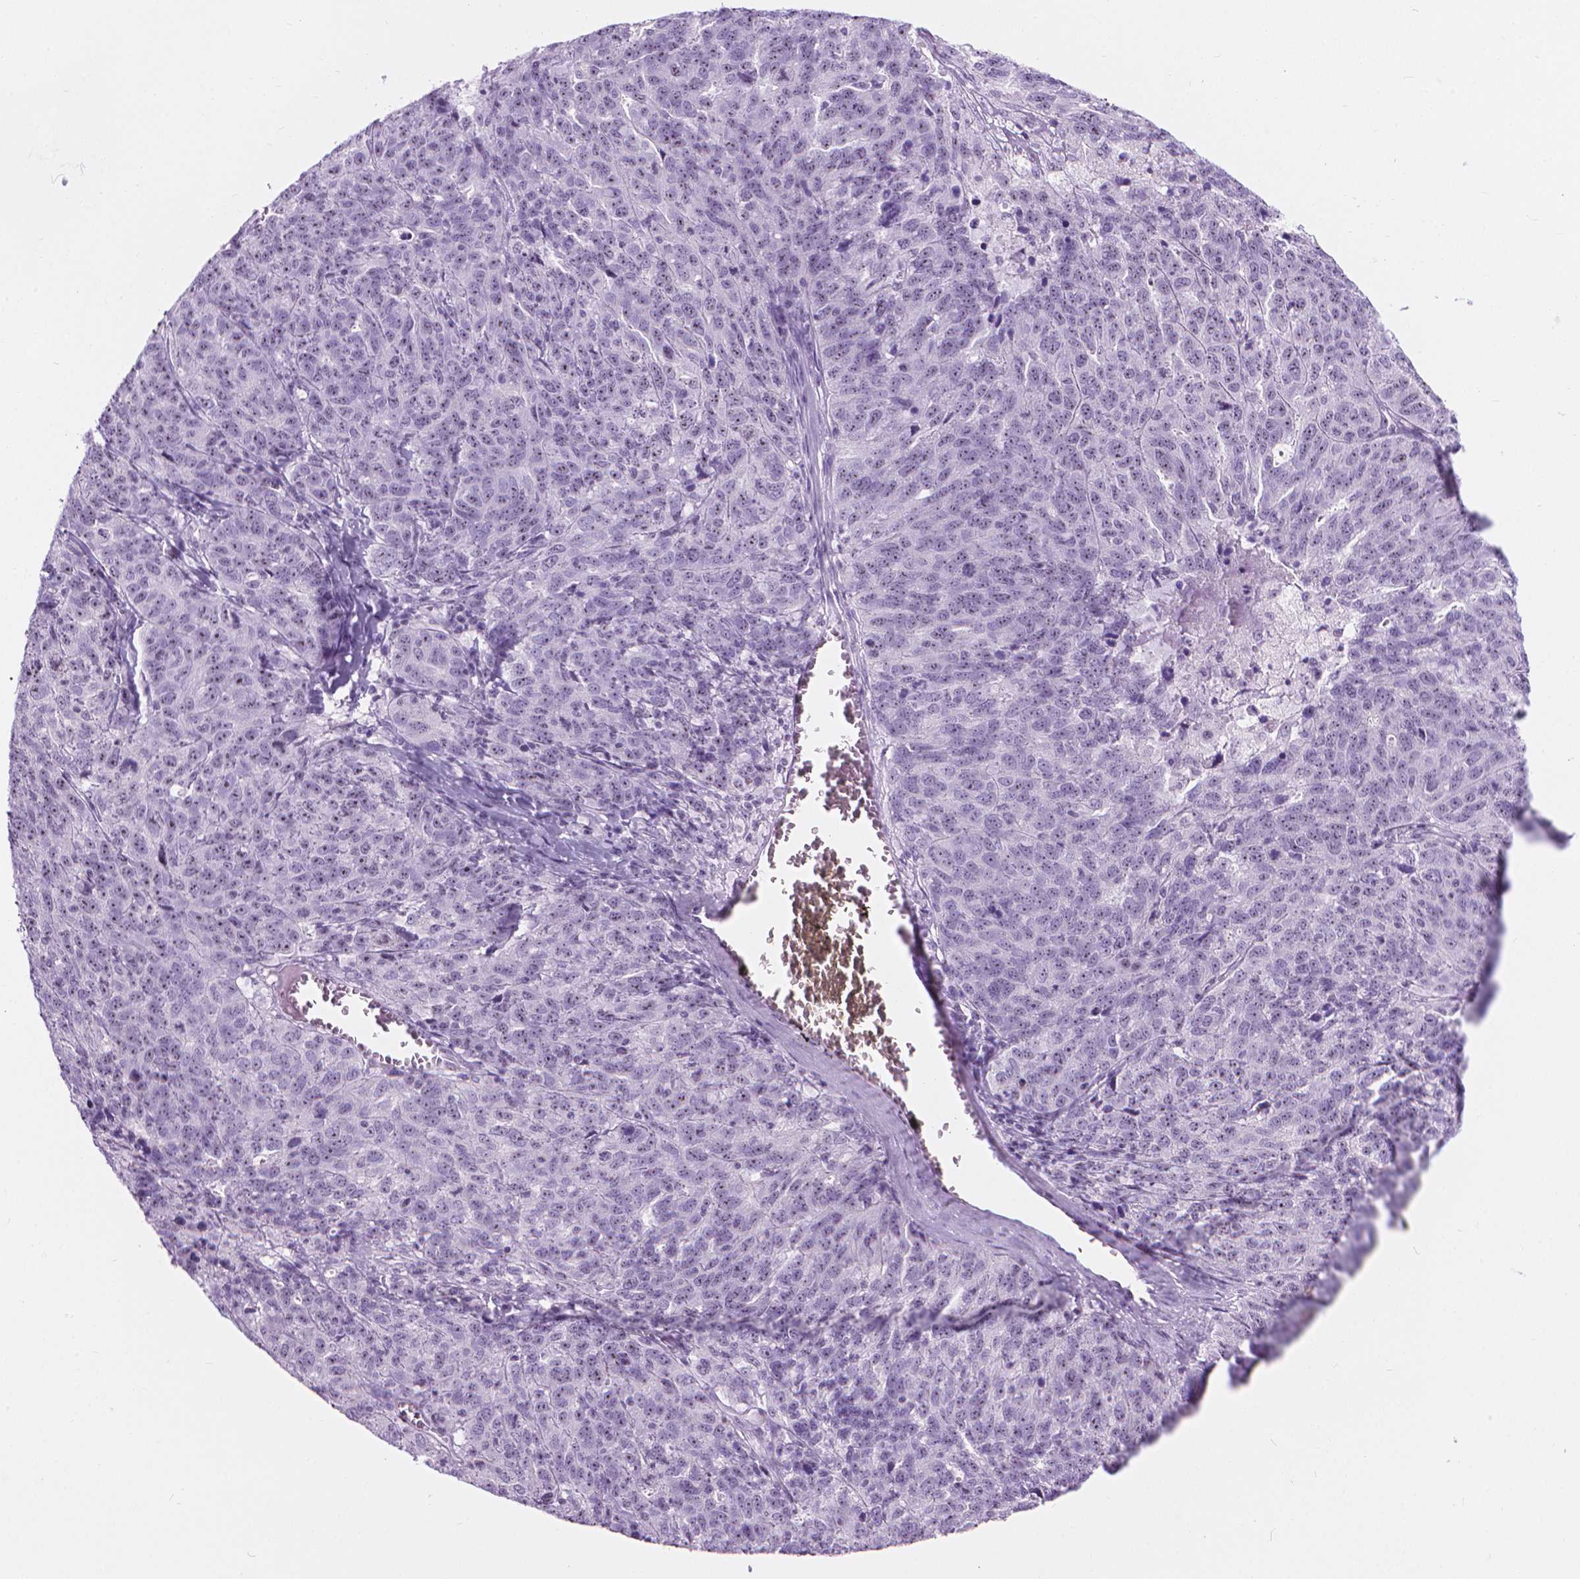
{"staining": {"intensity": "weak", "quantity": "25%-75%", "location": "nuclear"}, "tissue": "ovarian cancer", "cell_type": "Tumor cells", "image_type": "cancer", "snomed": [{"axis": "morphology", "description": "Cystadenocarcinoma, serous, NOS"}, {"axis": "topography", "description": "Ovary"}], "caption": "Protein expression analysis of human ovarian serous cystadenocarcinoma reveals weak nuclear staining in about 25%-75% of tumor cells. (DAB IHC with brightfield microscopy, high magnification).", "gene": "NOL7", "patient": {"sex": "female", "age": 71}}